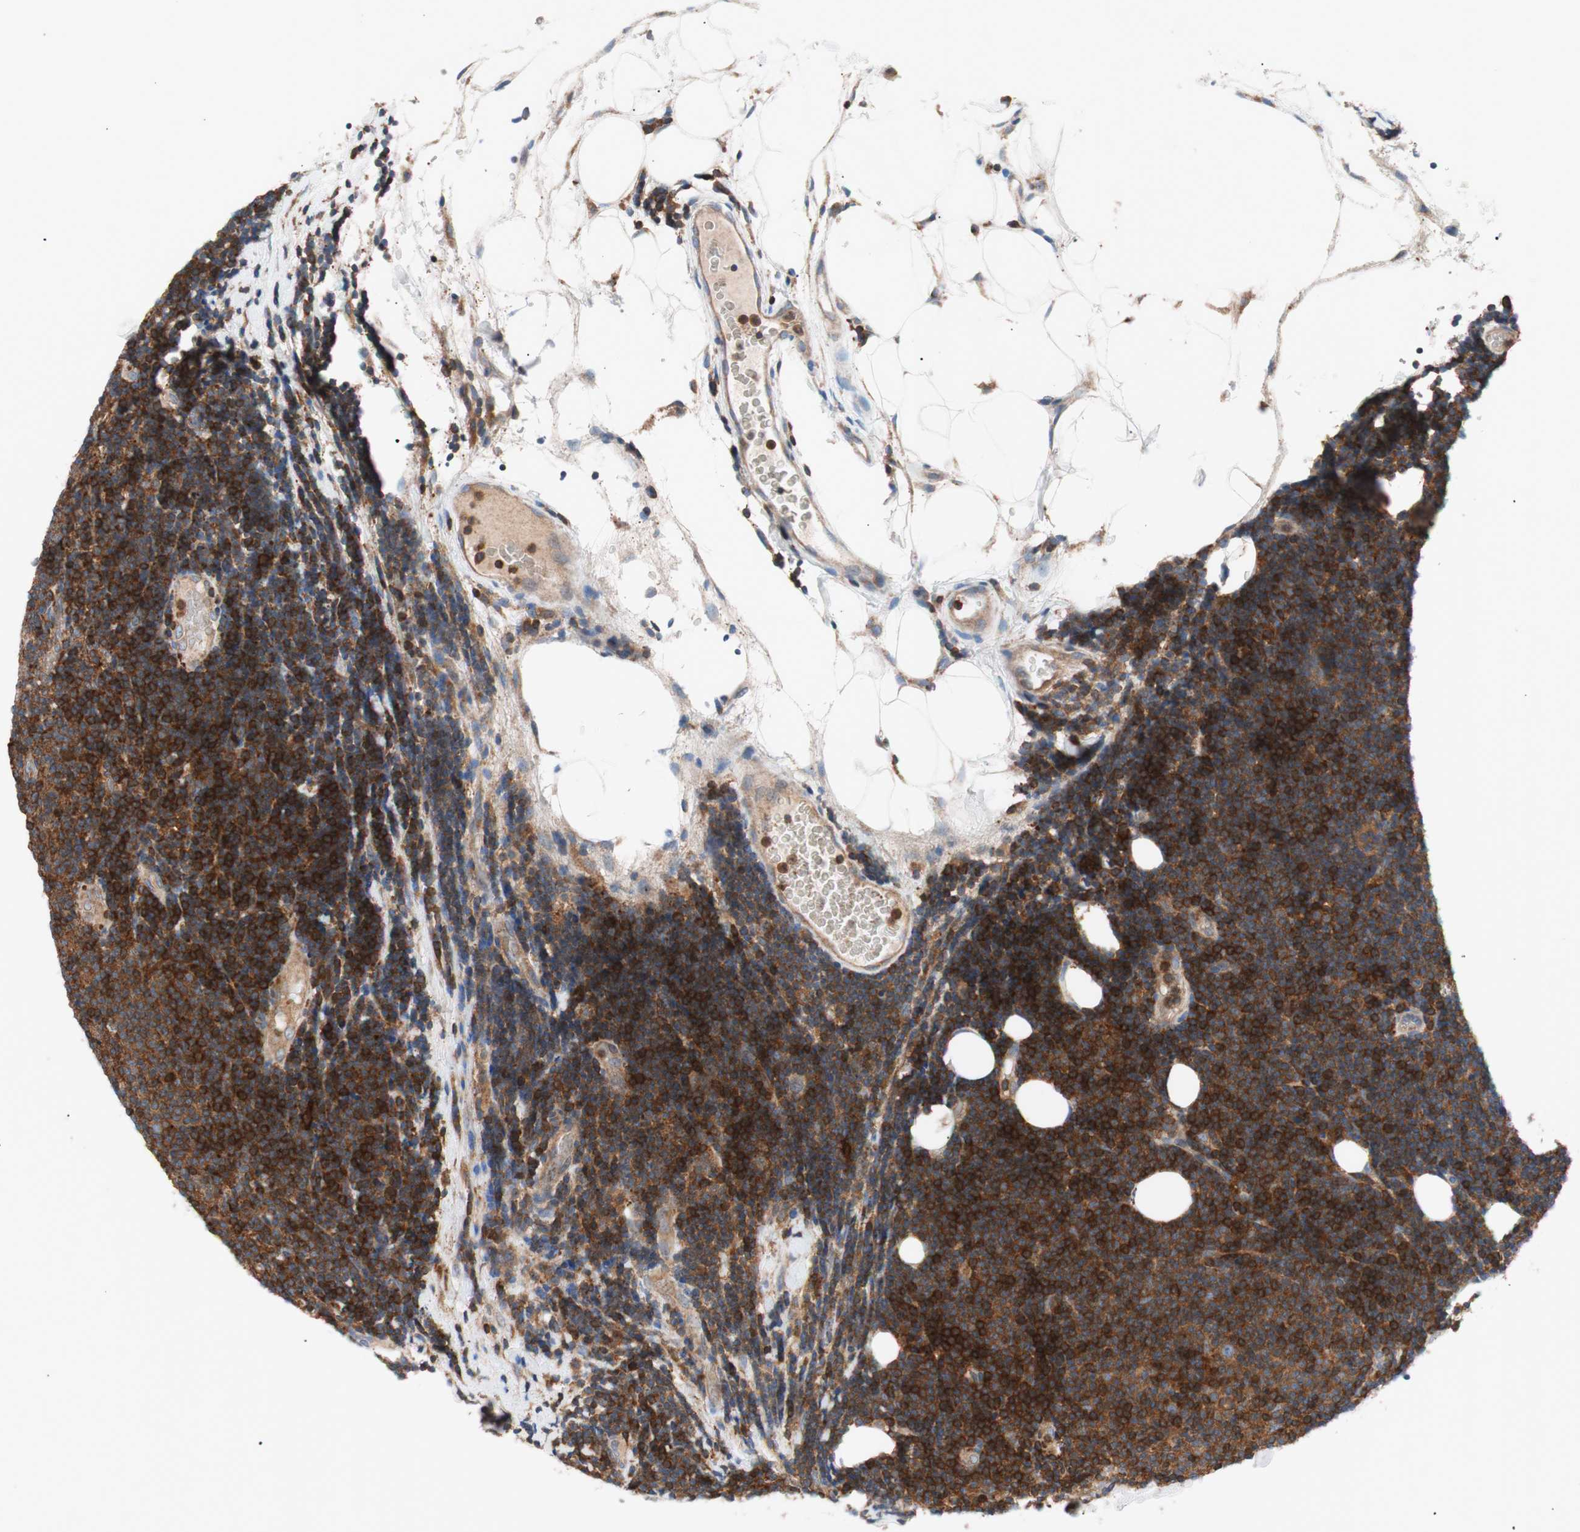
{"staining": {"intensity": "strong", "quantity": ">75%", "location": "cytoplasmic/membranous"}, "tissue": "lymphoma", "cell_type": "Tumor cells", "image_type": "cancer", "snomed": [{"axis": "morphology", "description": "Malignant lymphoma, non-Hodgkin's type, Low grade"}, {"axis": "topography", "description": "Lymph node"}], "caption": "Brown immunohistochemical staining in human lymphoma displays strong cytoplasmic/membranous positivity in about >75% of tumor cells.", "gene": "PIK3R1", "patient": {"sex": "male", "age": 83}}